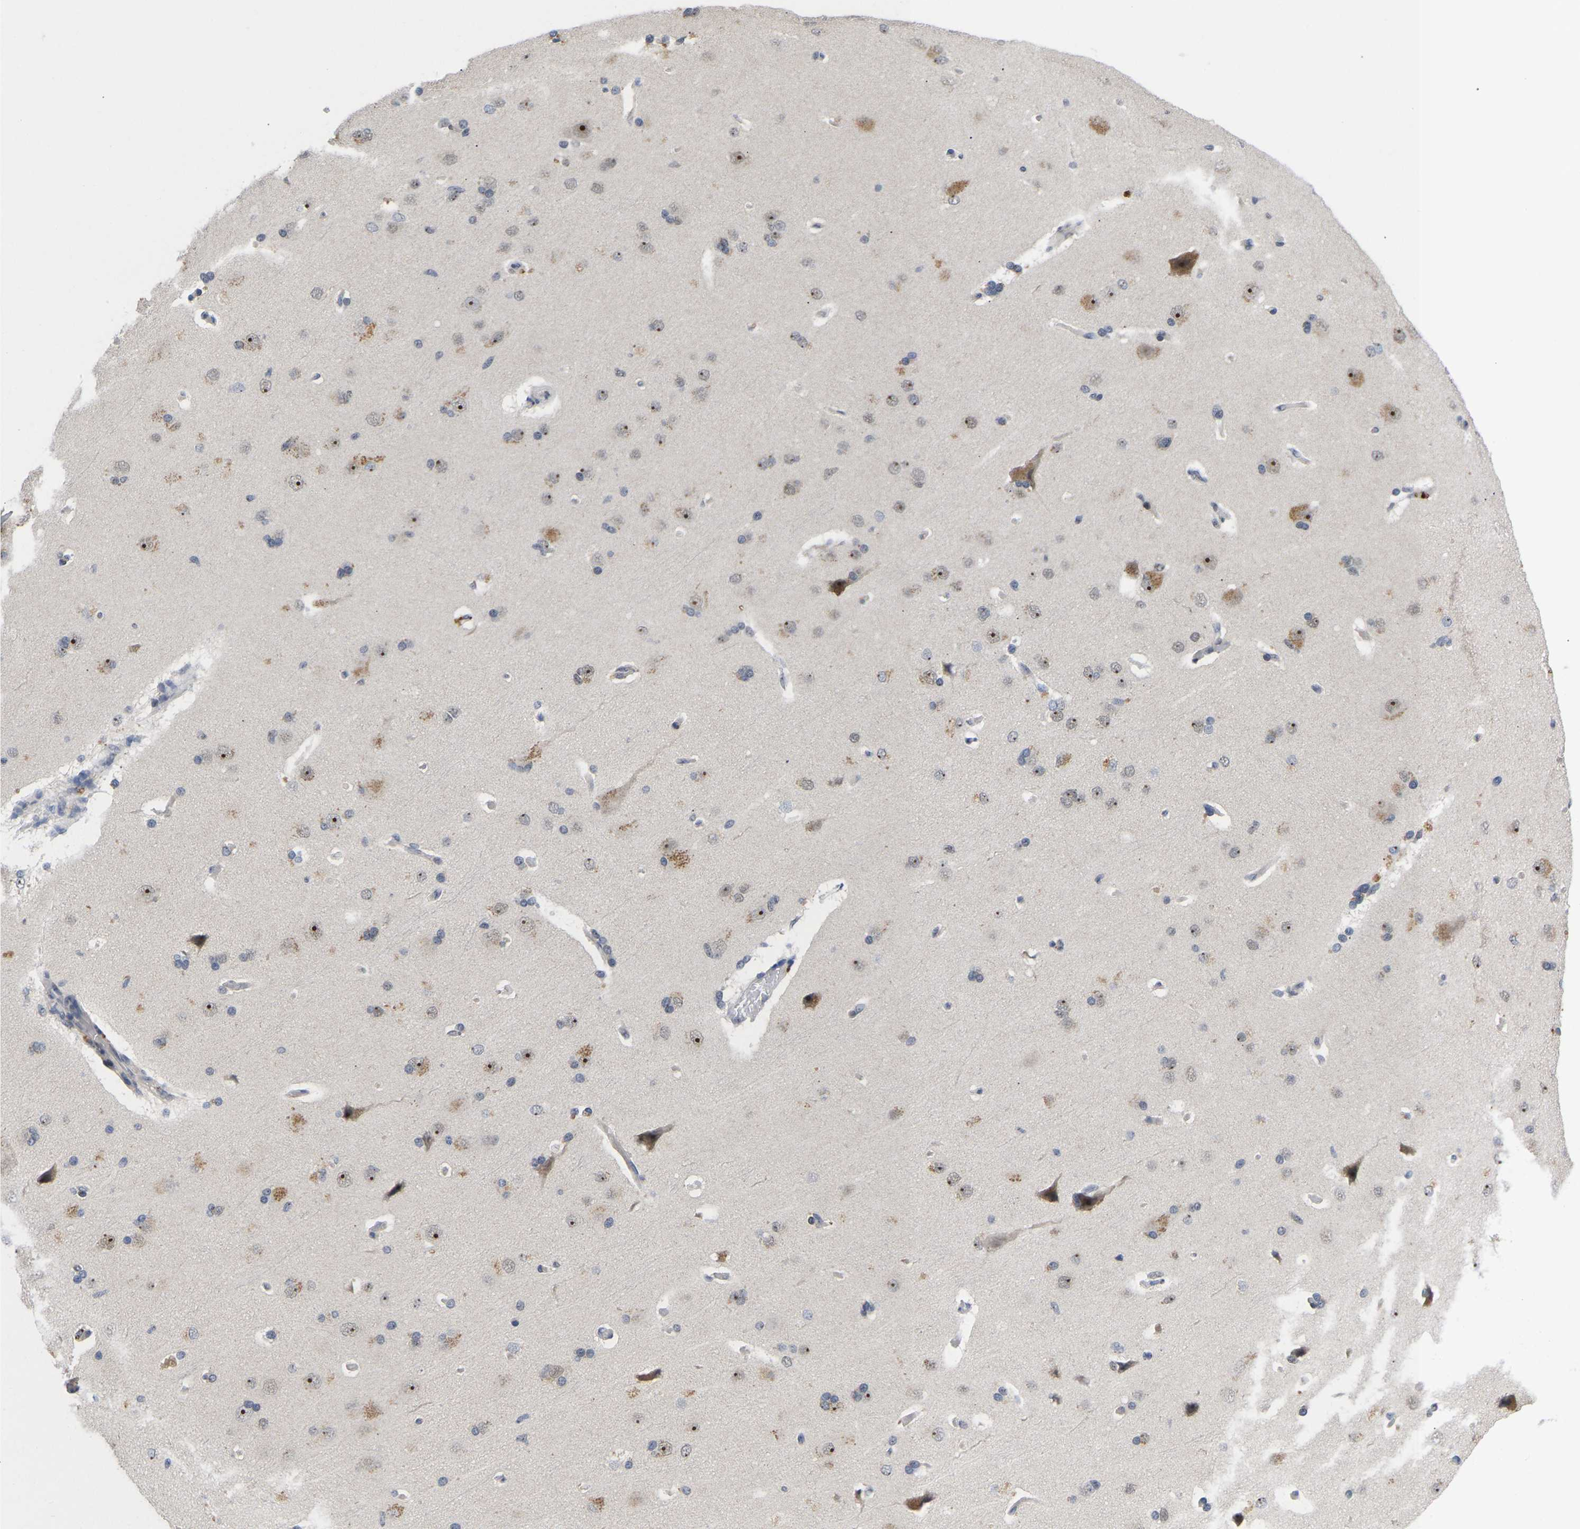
{"staining": {"intensity": "negative", "quantity": "none", "location": "none"}, "tissue": "cerebral cortex", "cell_type": "Endothelial cells", "image_type": "normal", "snomed": [{"axis": "morphology", "description": "Normal tissue, NOS"}, {"axis": "topography", "description": "Cerebral cortex"}], "caption": "An image of cerebral cortex stained for a protein shows no brown staining in endothelial cells.", "gene": "NLE1", "patient": {"sex": "male", "age": 62}}